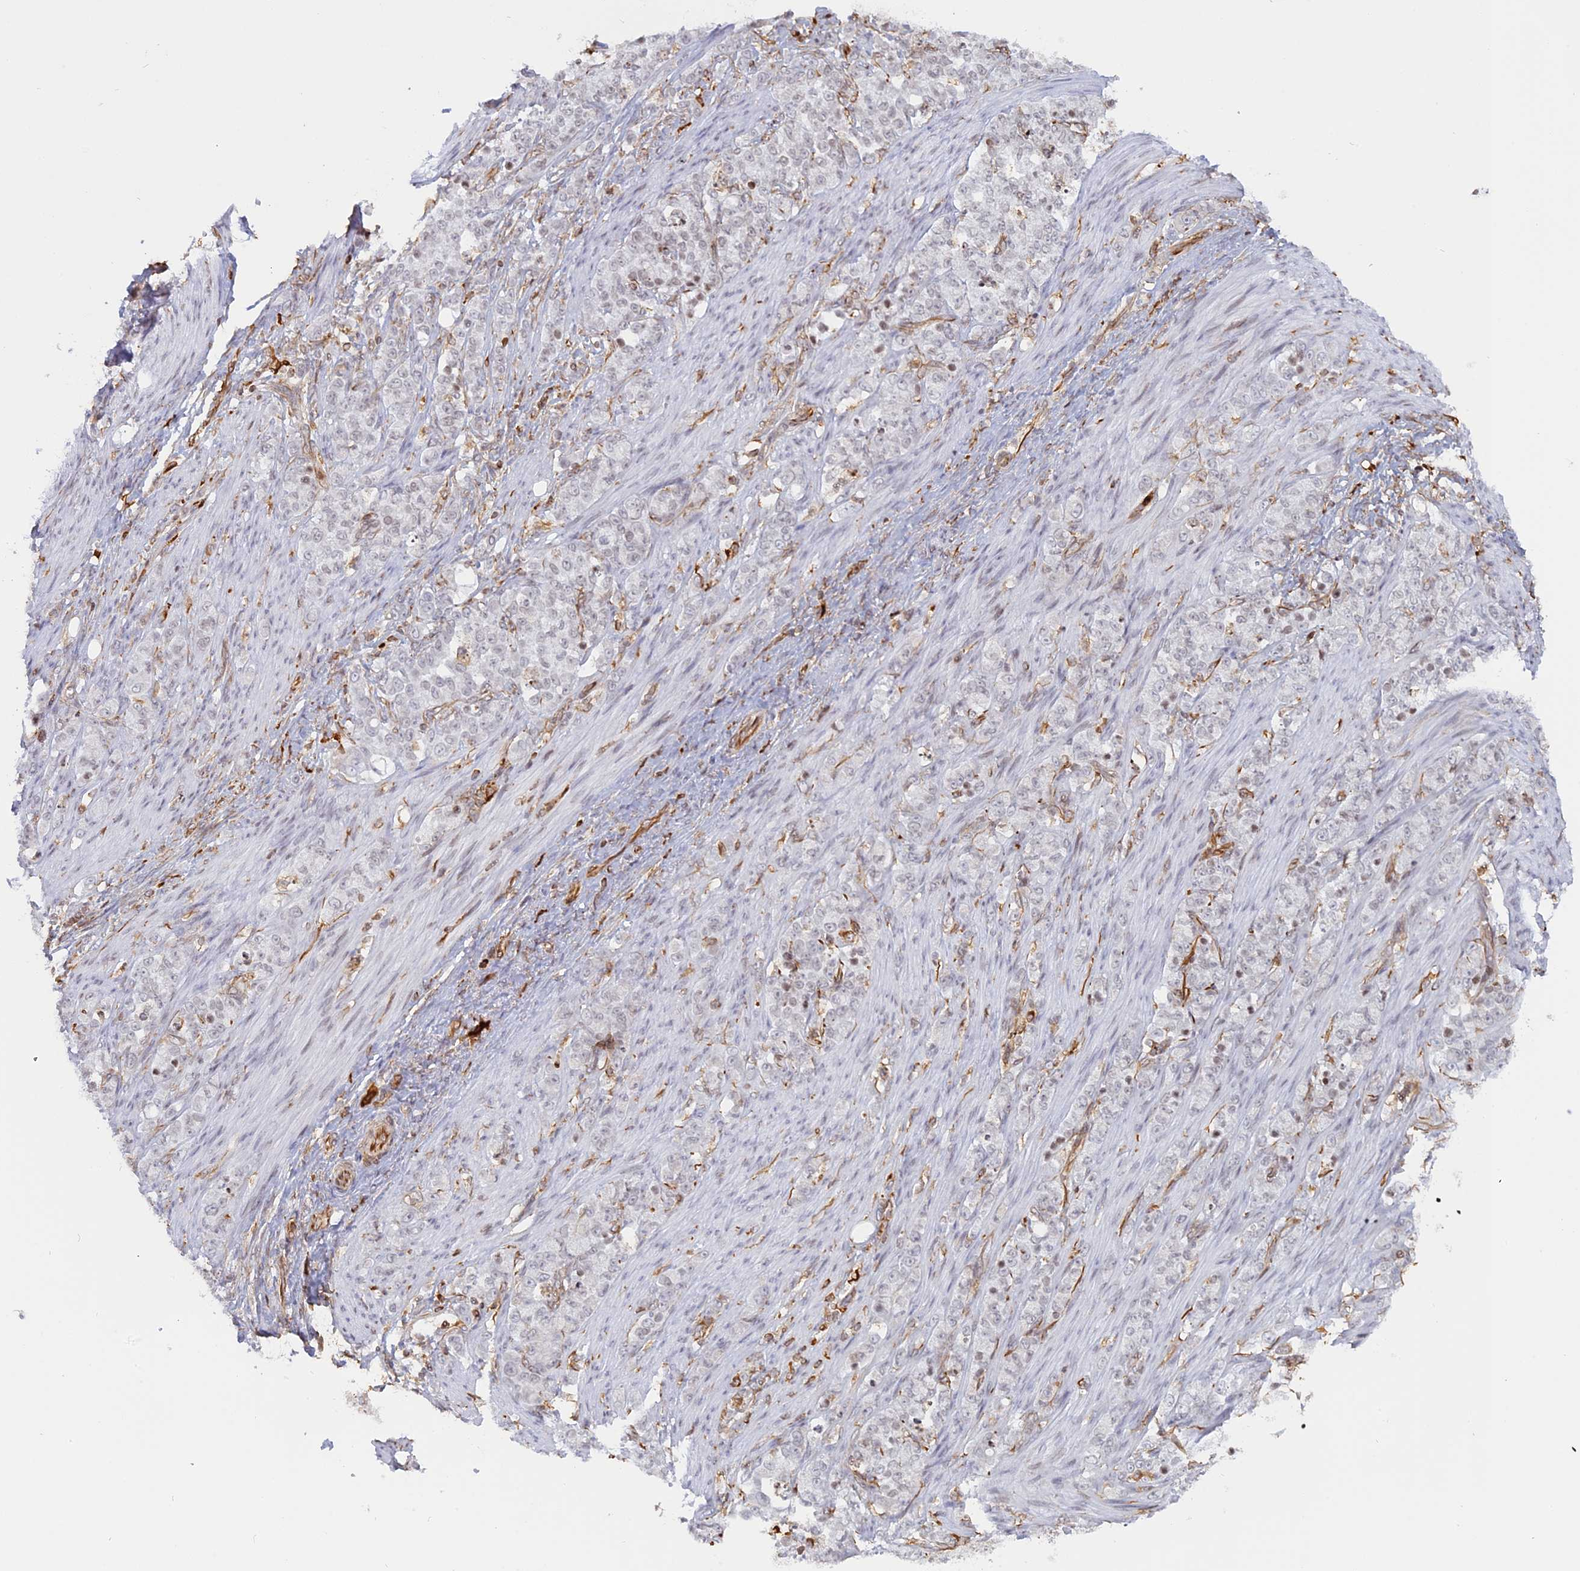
{"staining": {"intensity": "negative", "quantity": "none", "location": "none"}, "tissue": "stomach cancer", "cell_type": "Tumor cells", "image_type": "cancer", "snomed": [{"axis": "morphology", "description": "Adenocarcinoma, NOS"}, {"axis": "topography", "description": "Stomach"}], "caption": "Tumor cells show no significant protein positivity in stomach cancer.", "gene": "APOBR", "patient": {"sex": "female", "age": 79}}